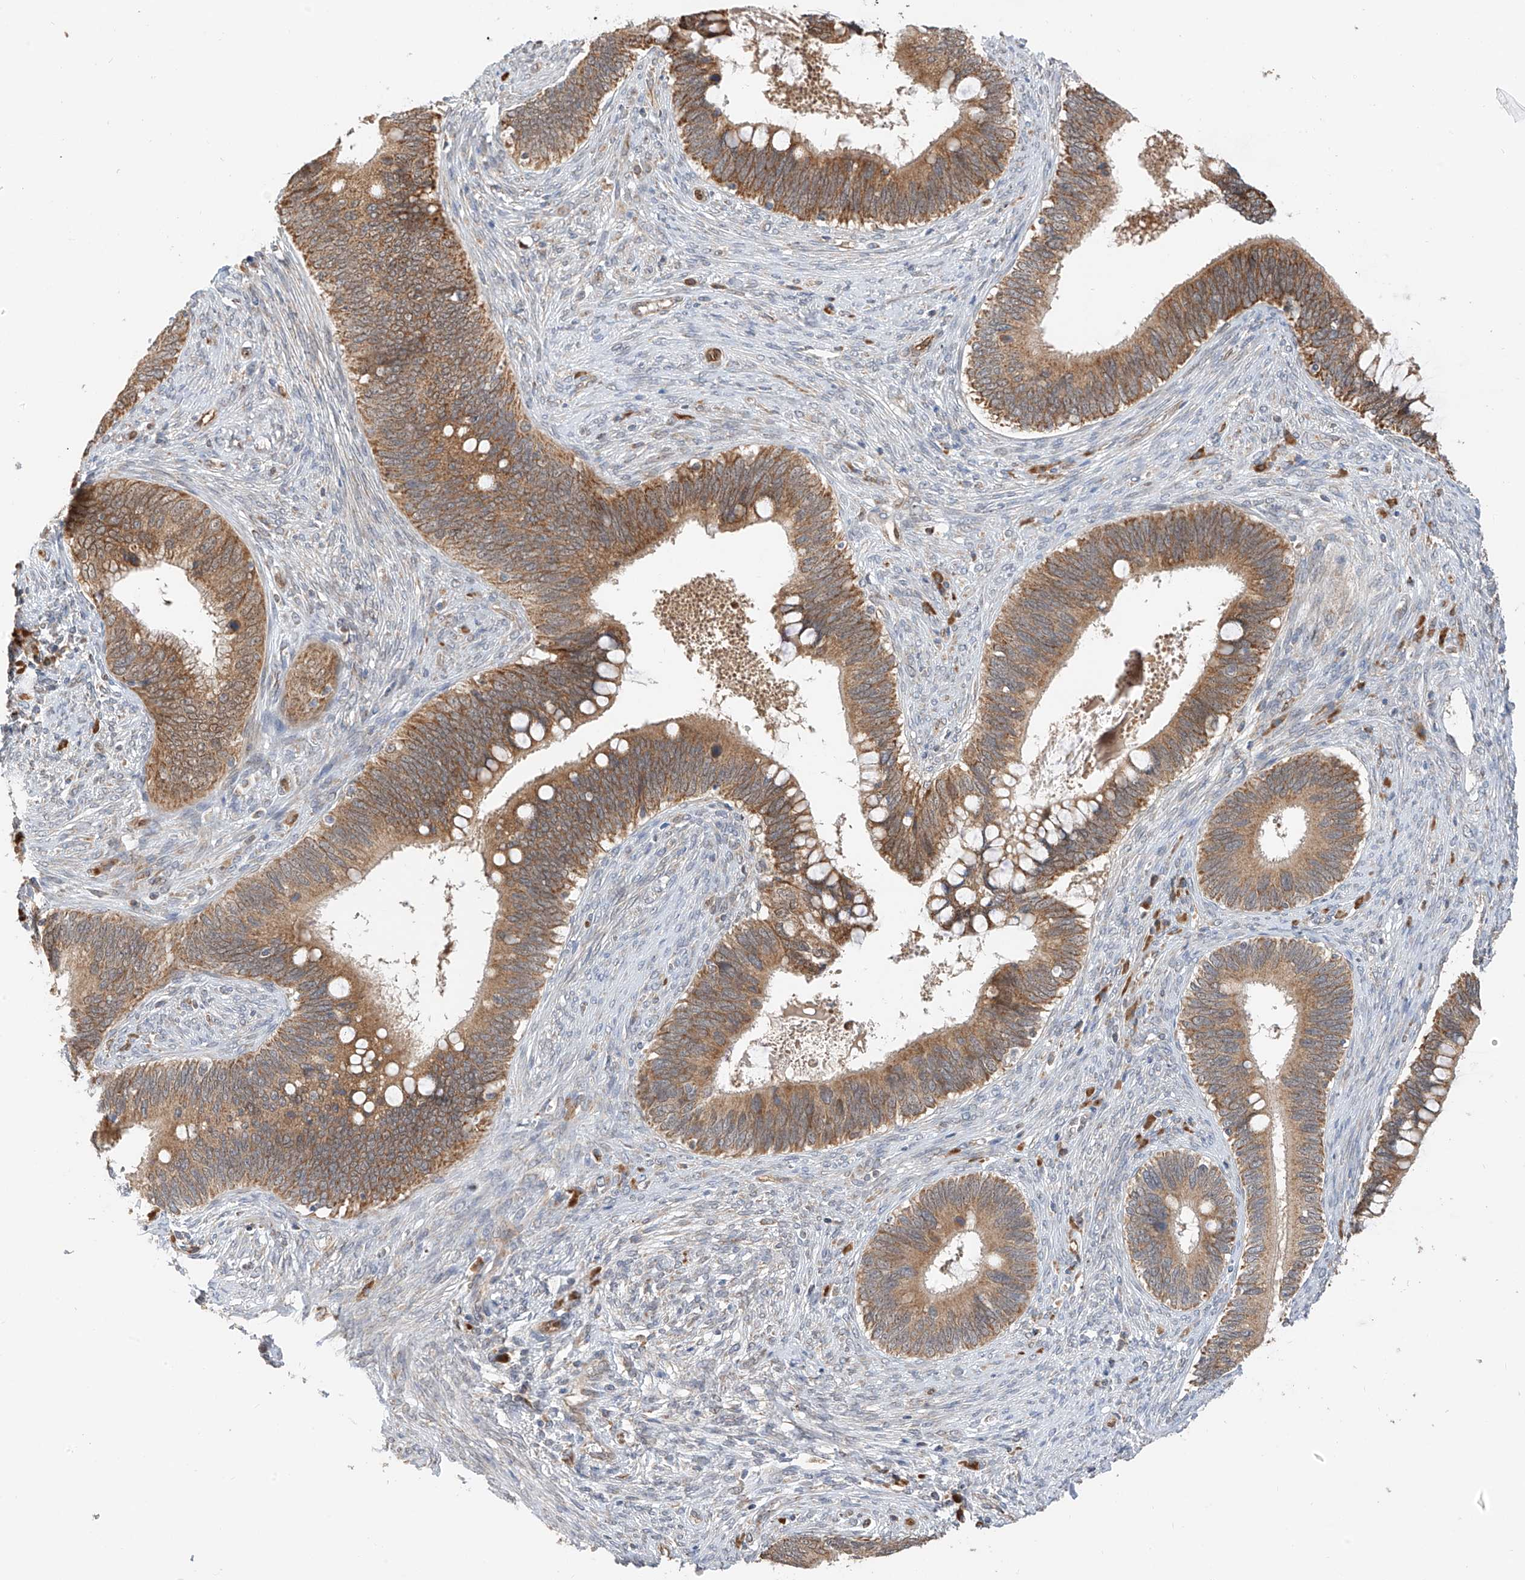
{"staining": {"intensity": "moderate", "quantity": ">75%", "location": "cytoplasmic/membranous"}, "tissue": "cervical cancer", "cell_type": "Tumor cells", "image_type": "cancer", "snomed": [{"axis": "morphology", "description": "Adenocarcinoma, NOS"}, {"axis": "topography", "description": "Cervix"}], "caption": "The histopathology image reveals staining of cervical cancer, revealing moderate cytoplasmic/membranous protein staining (brown color) within tumor cells. The protein is shown in brown color, while the nuclei are stained blue.", "gene": "PPA2", "patient": {"sex": "female", "age": 42}}